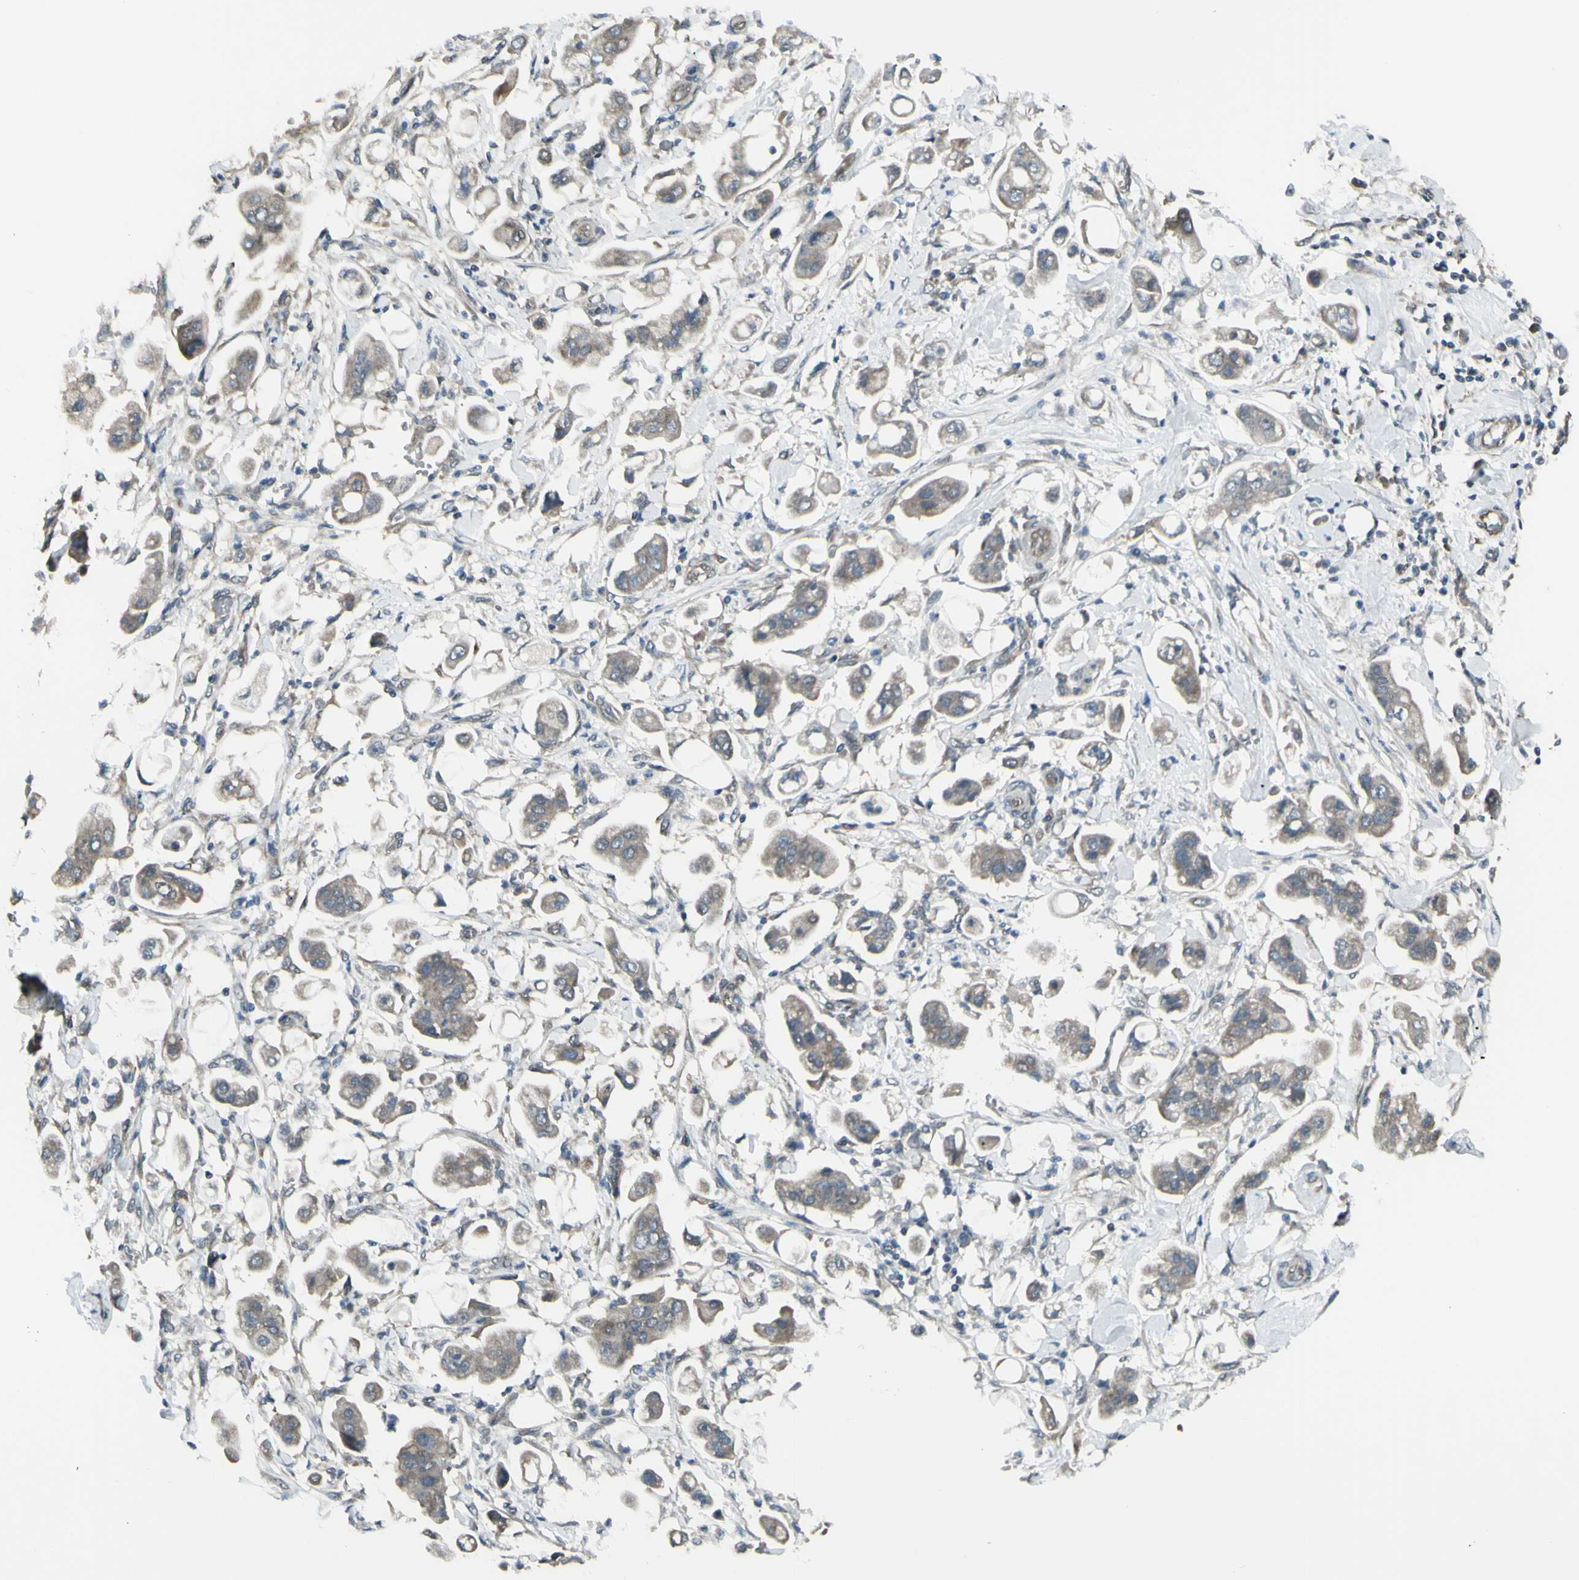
{"staining": {"intensity": "weak", "quantity": ">75%", "location": "cytoplasmic/membranous"}, "tissue": "stomach cancer", "cell_type": "Tumor cells", "image_type": "cancer", "snomed": [{"axis": "morphology", "description": "Adenocarcinoma, NOS"}, {"axis": "topography", "description": "Stomach"}], "caption": "Immunohistochemistry micrograph of human stomach adenocarcinoma stained for a protein (brown), which exhibits low levels of weak cytoplasmic/membranous expression in about >75% of tumor cells.", "gene": "NAXD", "patient": {"sex": "male", "age": 62}}